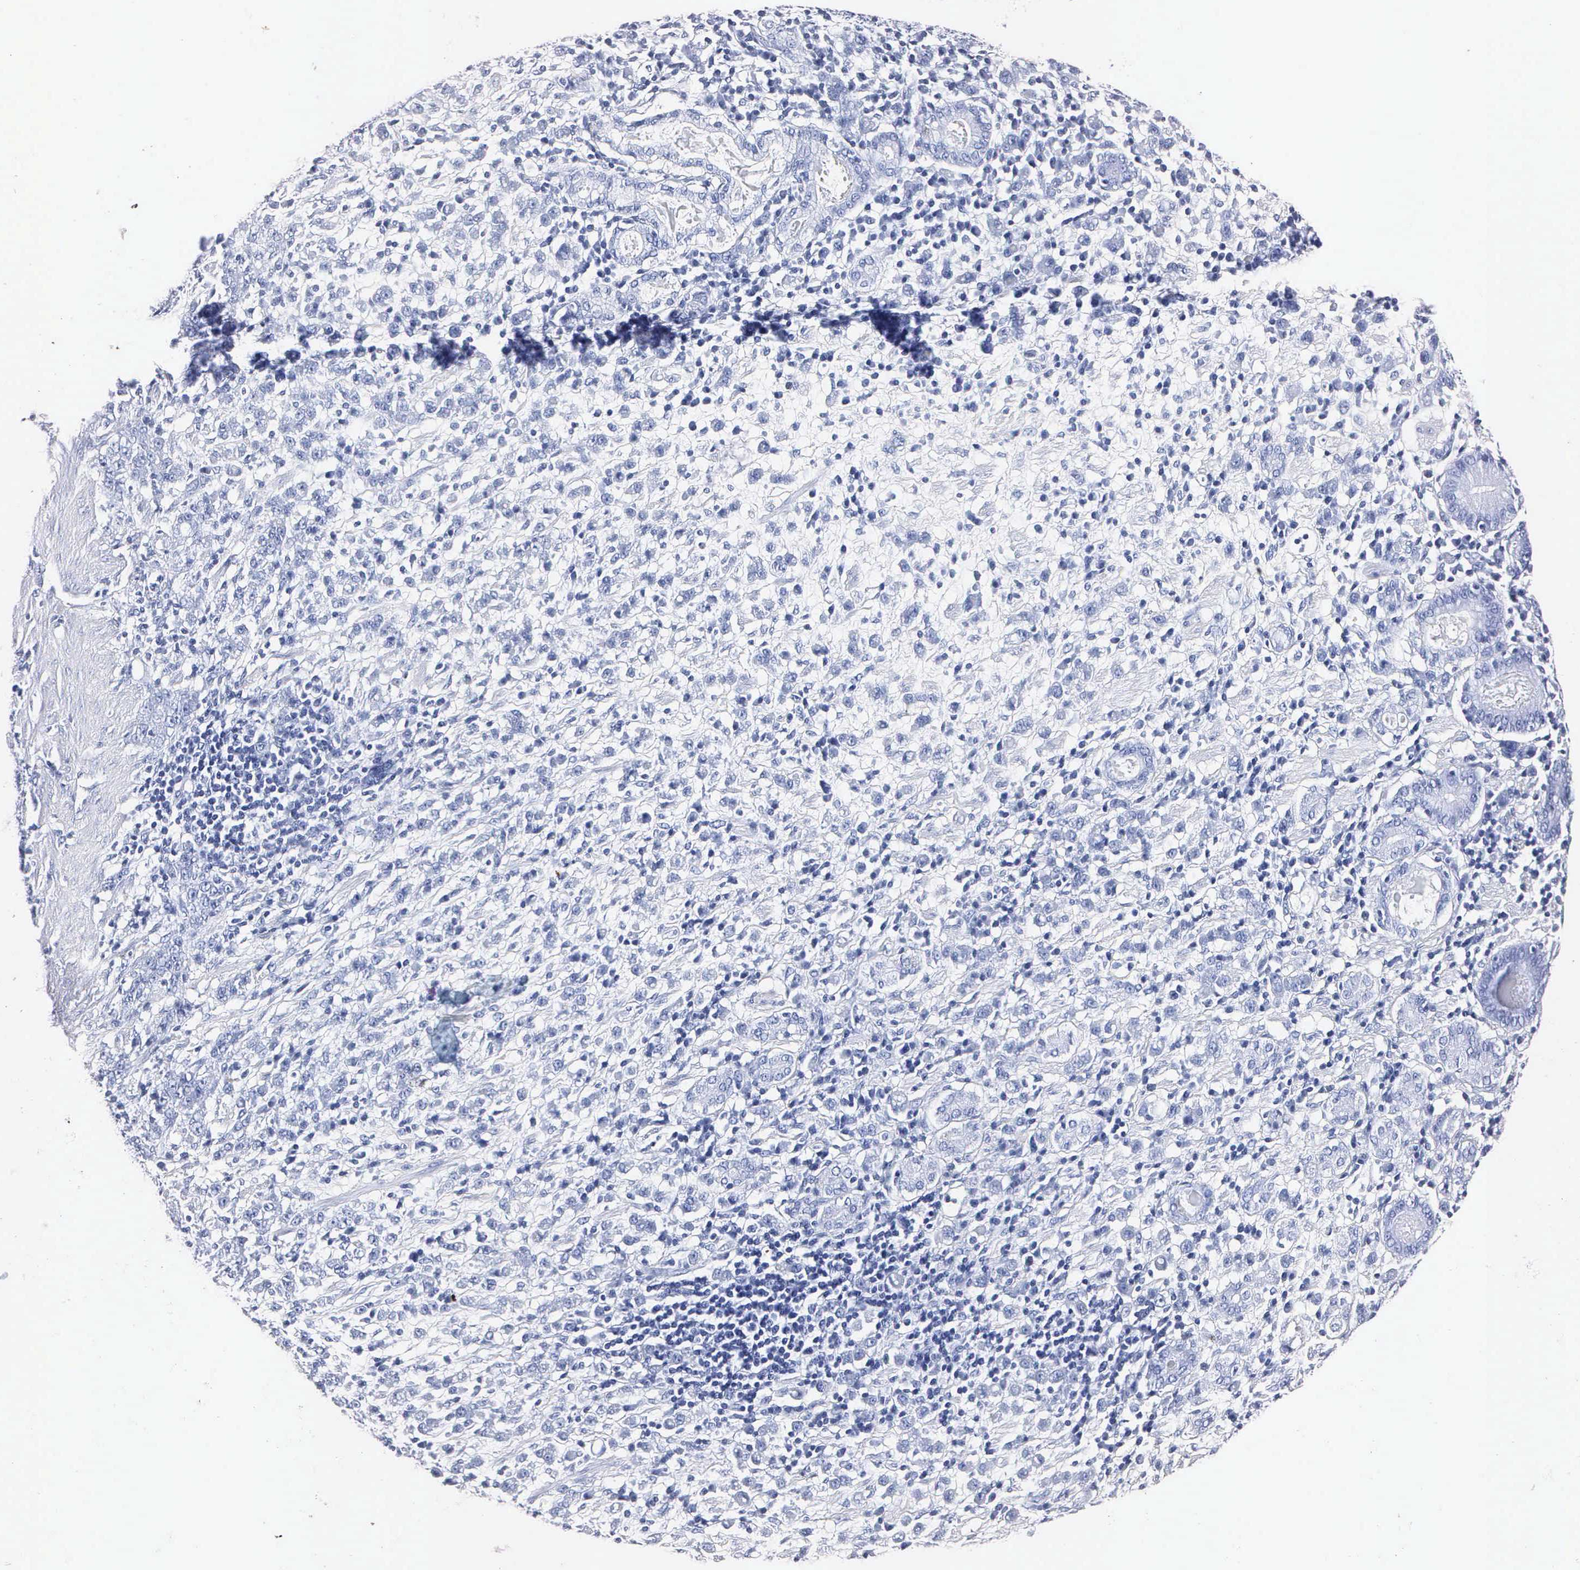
{"staining": {"intensity": "negative", "quantity": "none", "location": "none"}, "tissue": "stomach cancer", "cell_type": "Tumor cells", "image_type": "cancer", "snomed": [{"axis": "morphology", "description": "Adenocarcinoma, NOS"}, {"axis": "topography", "description": "Stomach, lower"}], "caption": "An immunohistochemistry (IHC) histopathology image of stomach cancer (adenocarcinoma) is shown. There is no staining in tumor cells of stomach cancer (adenocarcinoma).", "gene": "MB", "patient": {"sex": "male", "age": 88}}